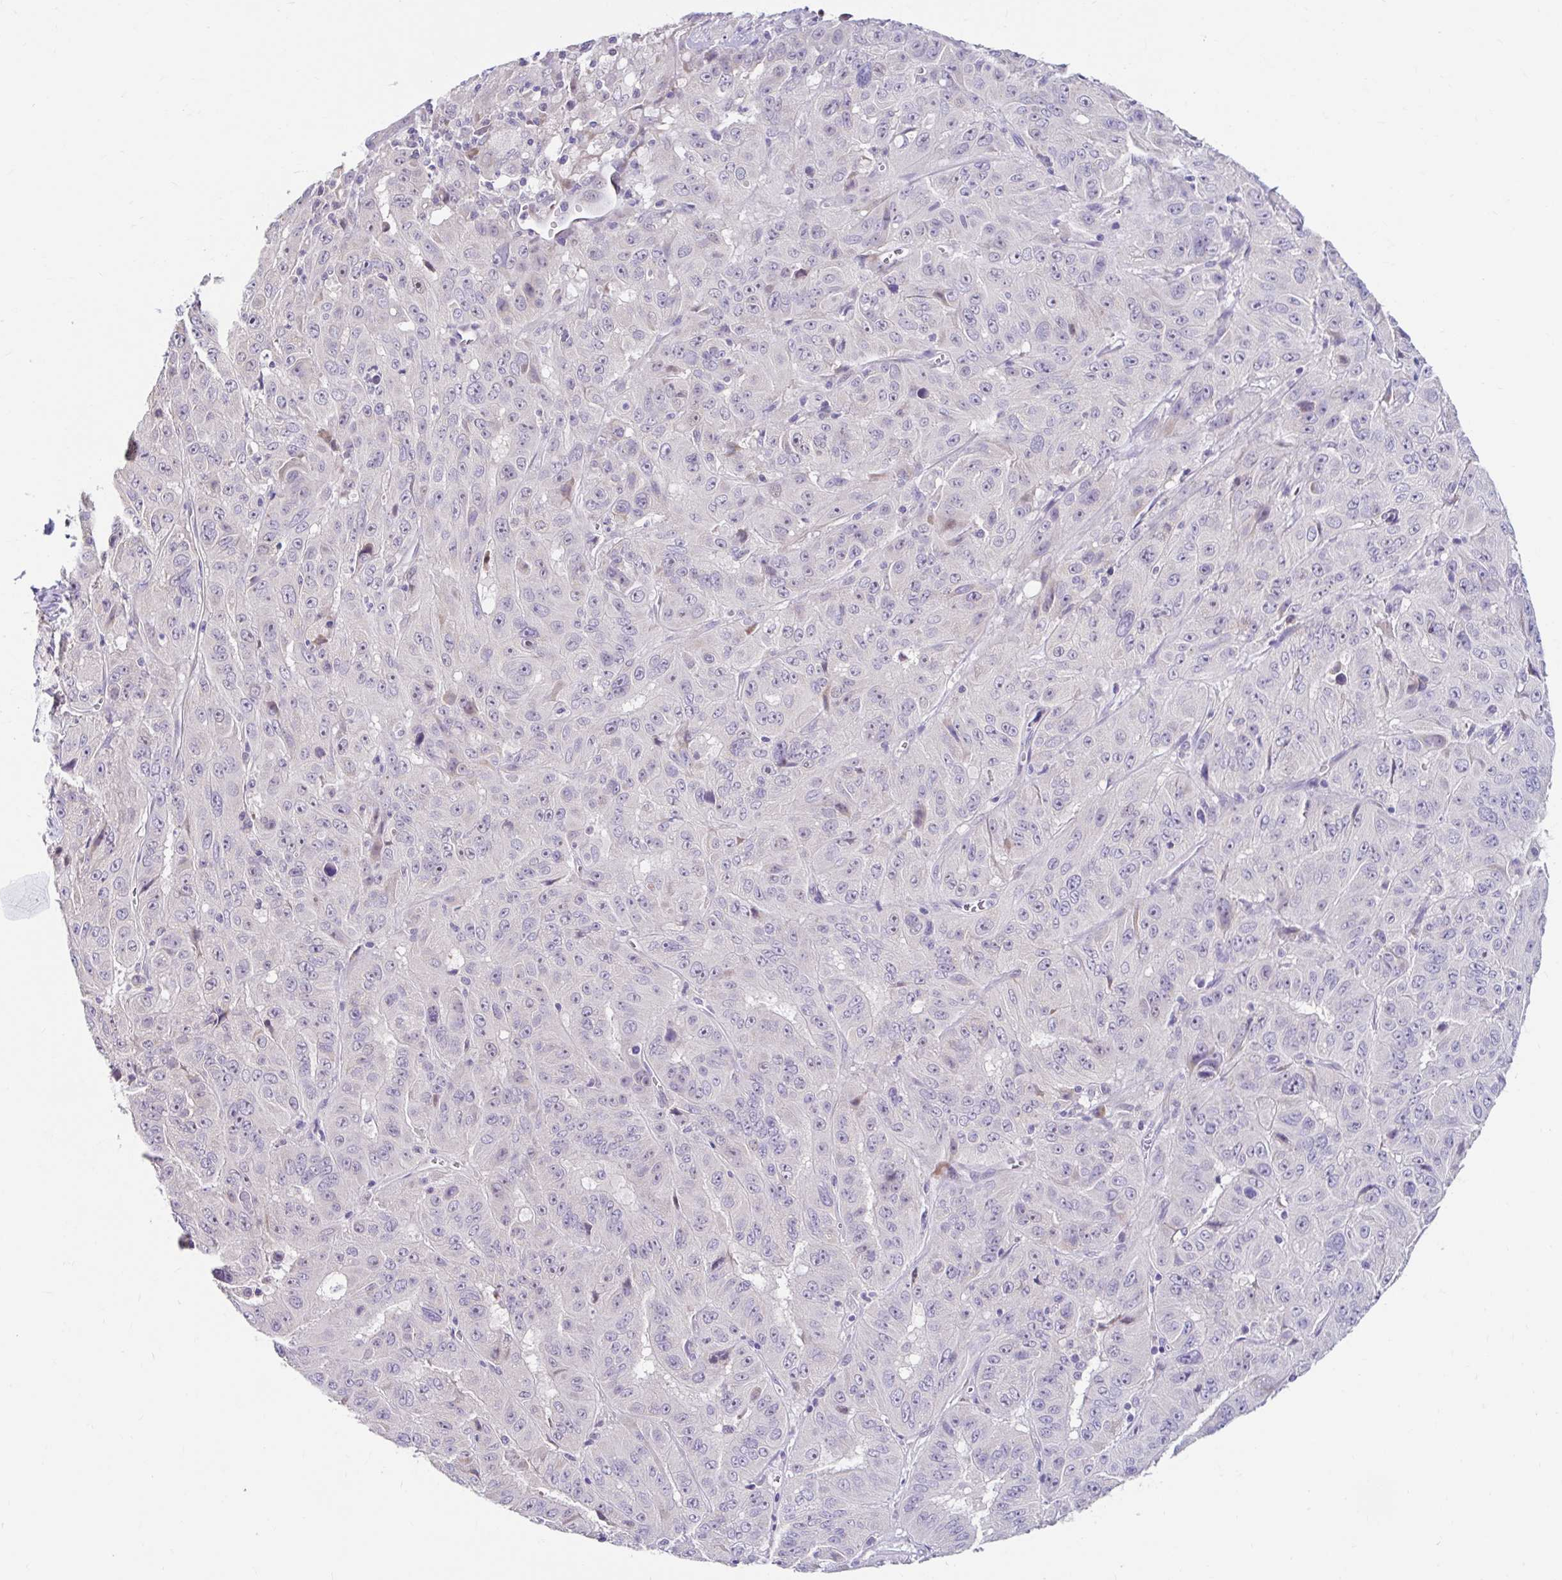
{"staining": {"intensity": "negative", "quantity": "none", "location": "none"}, "tissue": "pancreatic cancer", "cell_type": "Tumor cells", "image_type": "cancer", "snomed": [{"axis": "morphology", "description": "Adenocarcinoma, NOS"}, {"axis": "topography", "description": "Pancreas"}], "caption": "The immunohistochemistry micrograph has no significant staining in tumor cells of pancreatic cancer (adenocarcinoma) tissue.", "gene": "NT5C1B", "patient": {"sex": "male", "age": 63}}